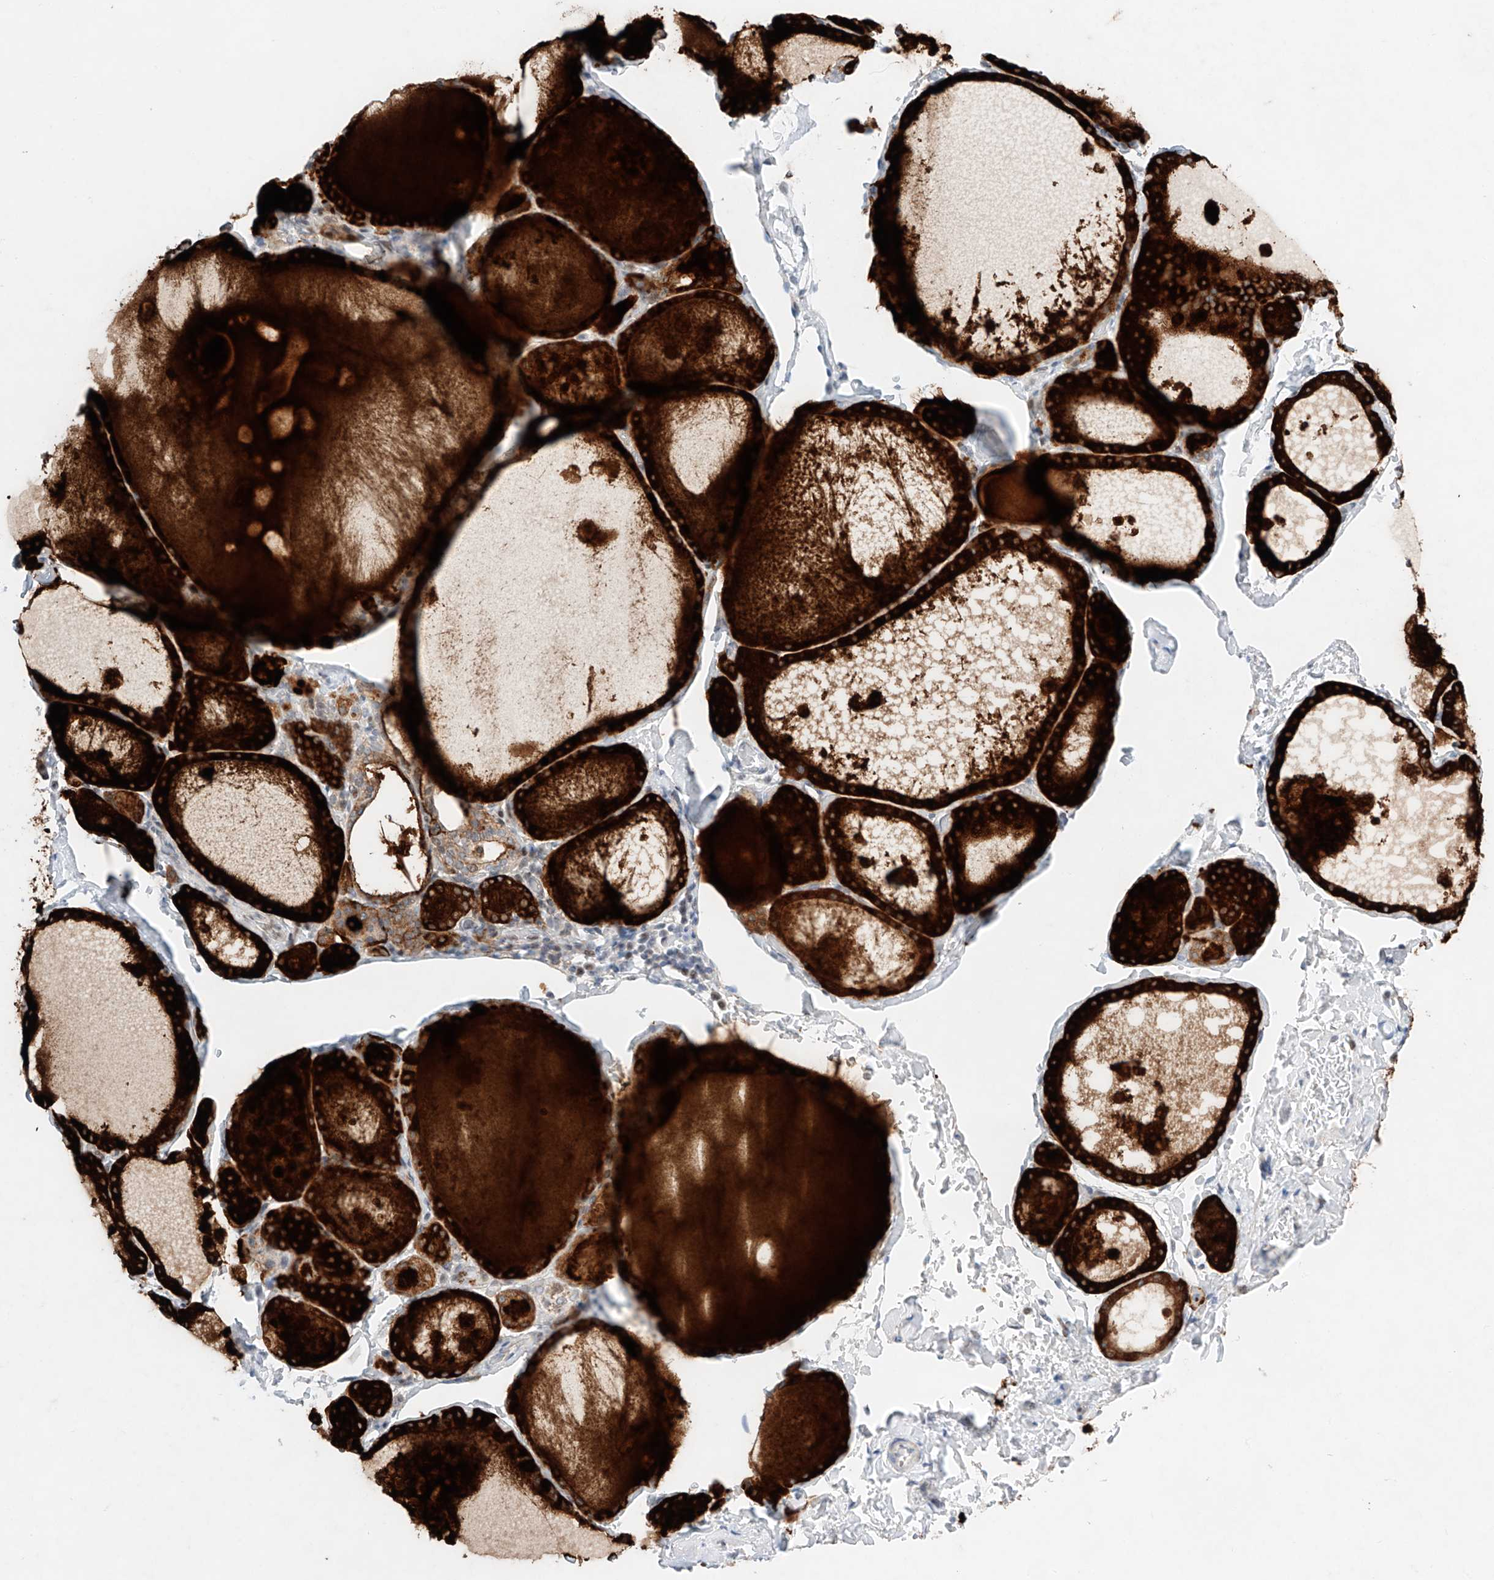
{"staining": {"intensity": "strong", "quantity": "25%-75%", "location": "cytoplasmic/membranous,nuclear"}, "tissue": "thyroid gland", "cell_type": "Glandular cells", "image_type": "normal", "snomed": [{"axis": "morphology", "description": "Normal tissue, NOS"}, {"axis": "topography", "description": "Thyroid gland"}], "caption": "Glandular cells display high levels of strong cytoplasmic/membranous,nuclear staining in approximately 25%-75% of cells in normal human thyroid gland.", "gene": "NT5C3B", "patient": {"sex": "male", "age": 56}}